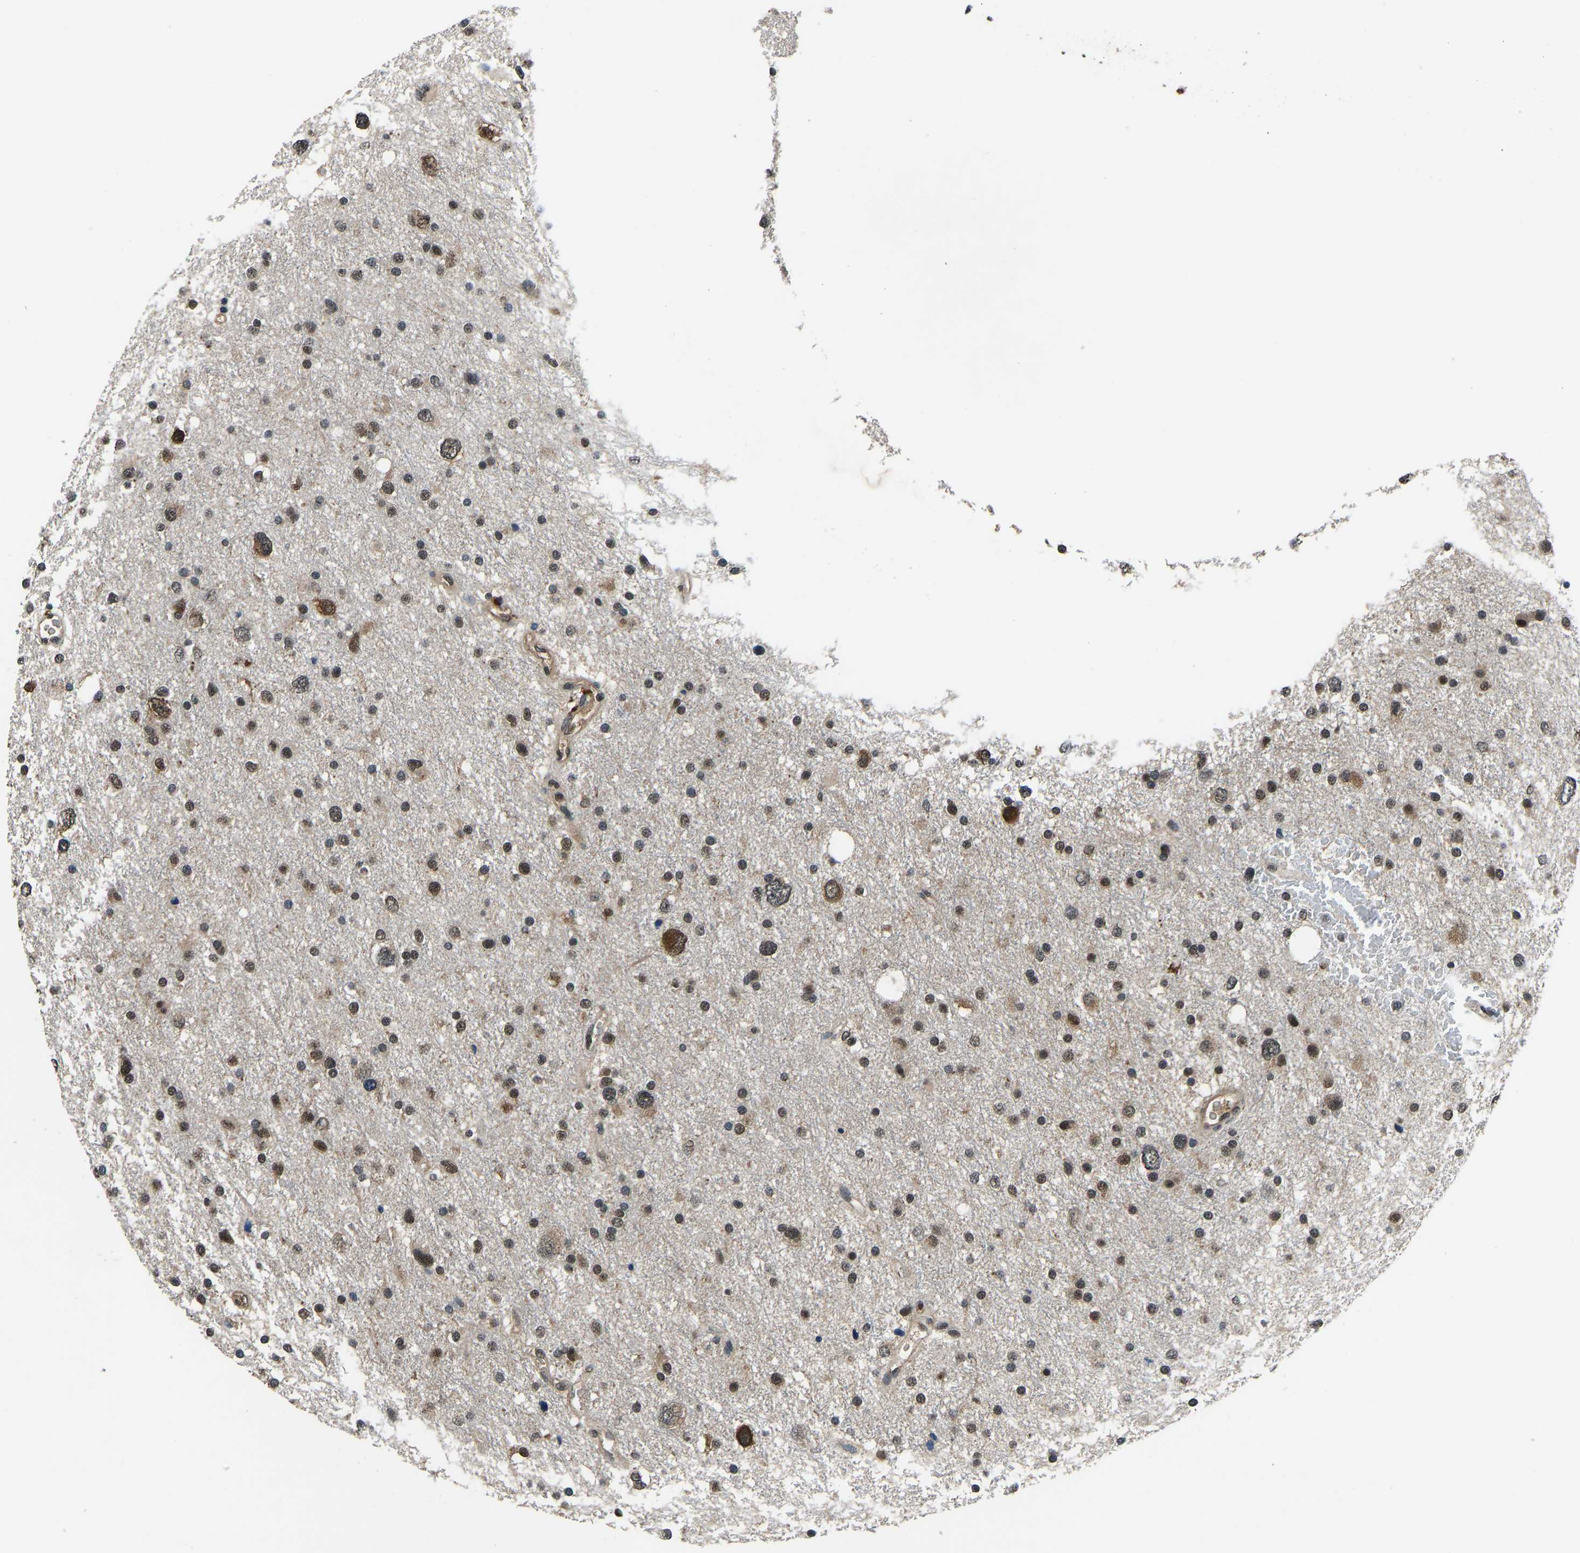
{"staining": {"intensity": "moderate", "quantity": ">75%", "location": "cytoplasmic/membranous,nuclear"}, "tissue": "glioma", "cell_type": "Tumor cells", "image_type": "cancer", "snomed": [{"axis": "morphology", "description": "Glioma, malignant, Low grade"}, {"axis": "topography", "description": "Brain"}], "caption": "Moderate cytoplasmic/membranous and nuclear staining is identified in about >75% of tumor cells in low-grade glioma (malignant). The protein of interest is shown in brown color, while the nuclei are stained blue.", "gene": "TOX4", "patient": {"sex": "female", "age": 37}}